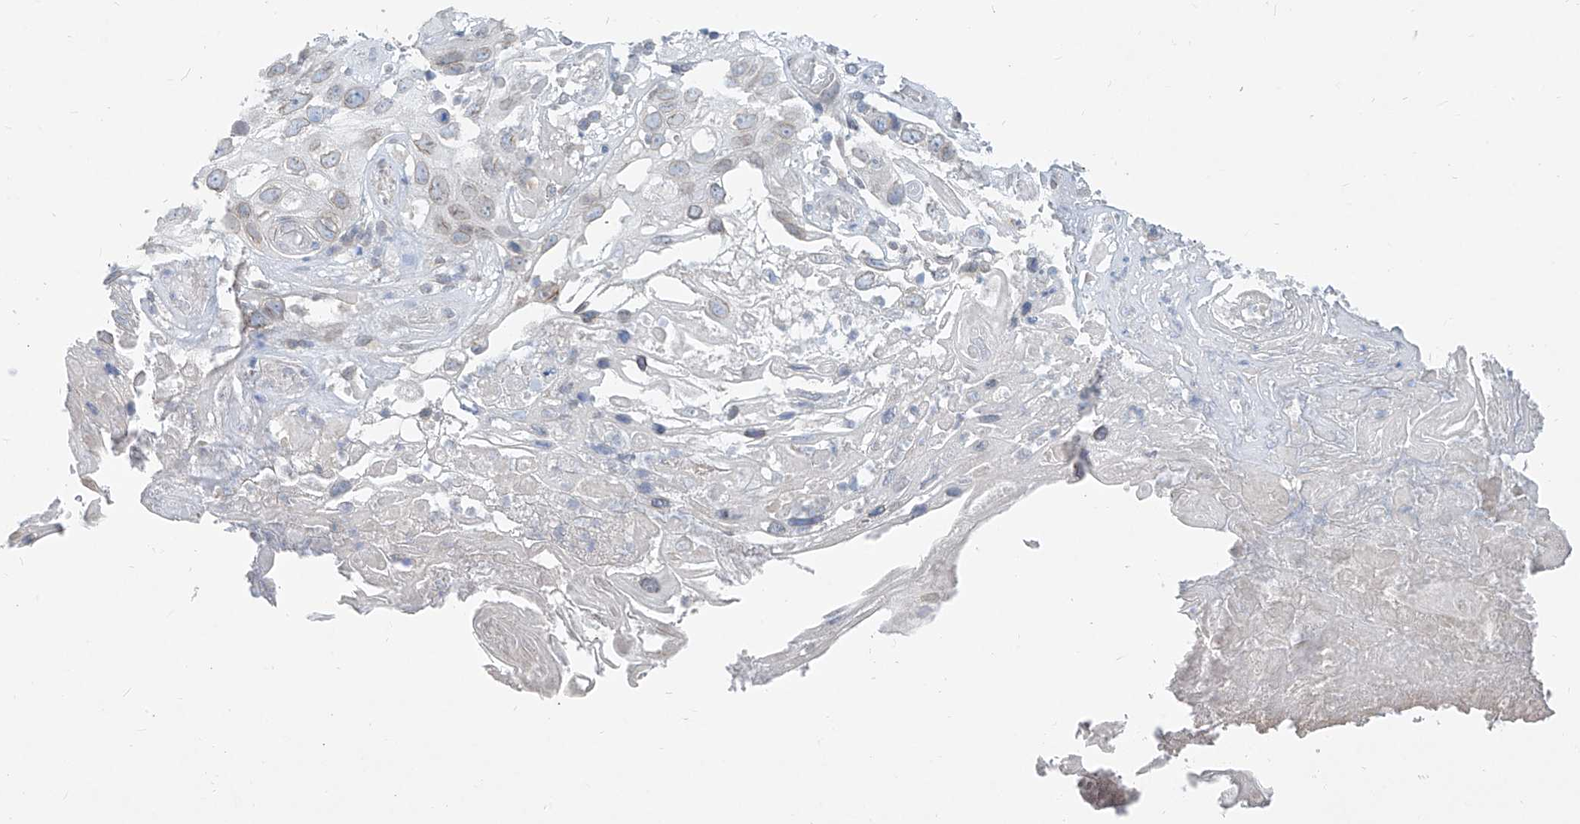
{"staining": {"intensity": "weak", "quantity": "25%-75%", "location": "cytoplasmic/membranous,nuclear"}, "tissue": "skin cancer", "cell_type": "Tumor cells", "image_type": "cancer", "snomed": [{"axis": "morphology", "description": "Squamous cell carcinoma, NOS"}, {"axis": "topography", "description": "Skin"}], "caption": "Human skin cancer stained for a protein (brown) demonstrates weak cytoplasmic/membranous and nuclear positive staining in about 25%-75% of tumor cells.", "gene": "KRTAP25-1", "patient": {"sex": "male", "age": 55}}